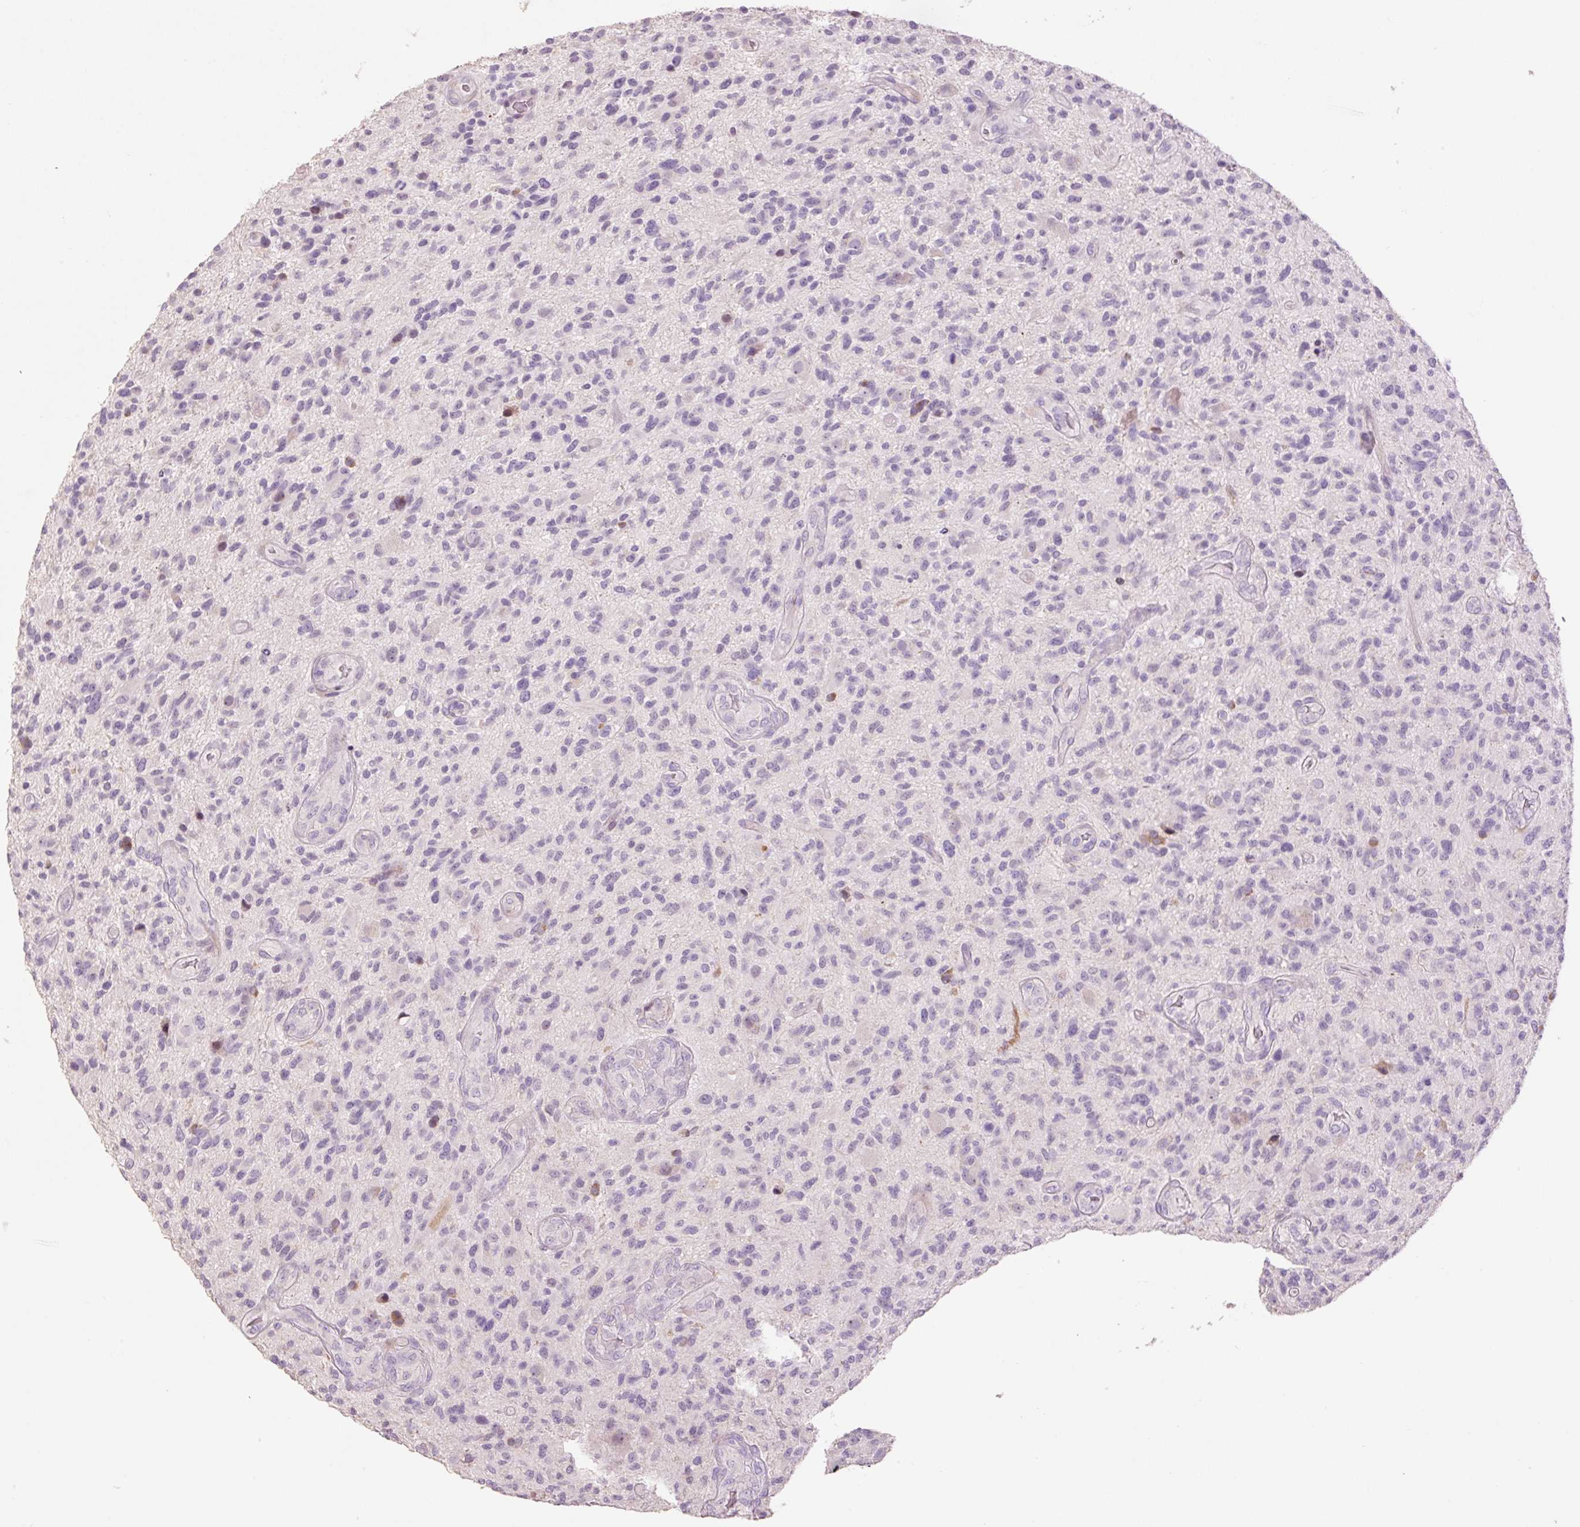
{"staining": {"intensity": "negative", "quantity": "none", "location": "none"}, "tissue": "glioma", "cell_type": "Tumor cells", "image_type": "cancer", "snomed": [{"axis": "morphology", "description": "Glioma, malignant, High grade"}, {"axis": "topography", "description": "Brain"}], "caption": "A high-resolution histopathology image shows immunohistochemistry (IHC) staining of malignant glioma (high-grade), which exhibits no significant positivity in tumor cells. The staining was performed using DAB (3,3'-diaminobenzidine) to visualize the protein expression in brown, while the nuclei were stained in blue with hematoxylin (Magnification: 20x).", "gene": "HAX1", "patient": {"sex": "male", "age": 47}}